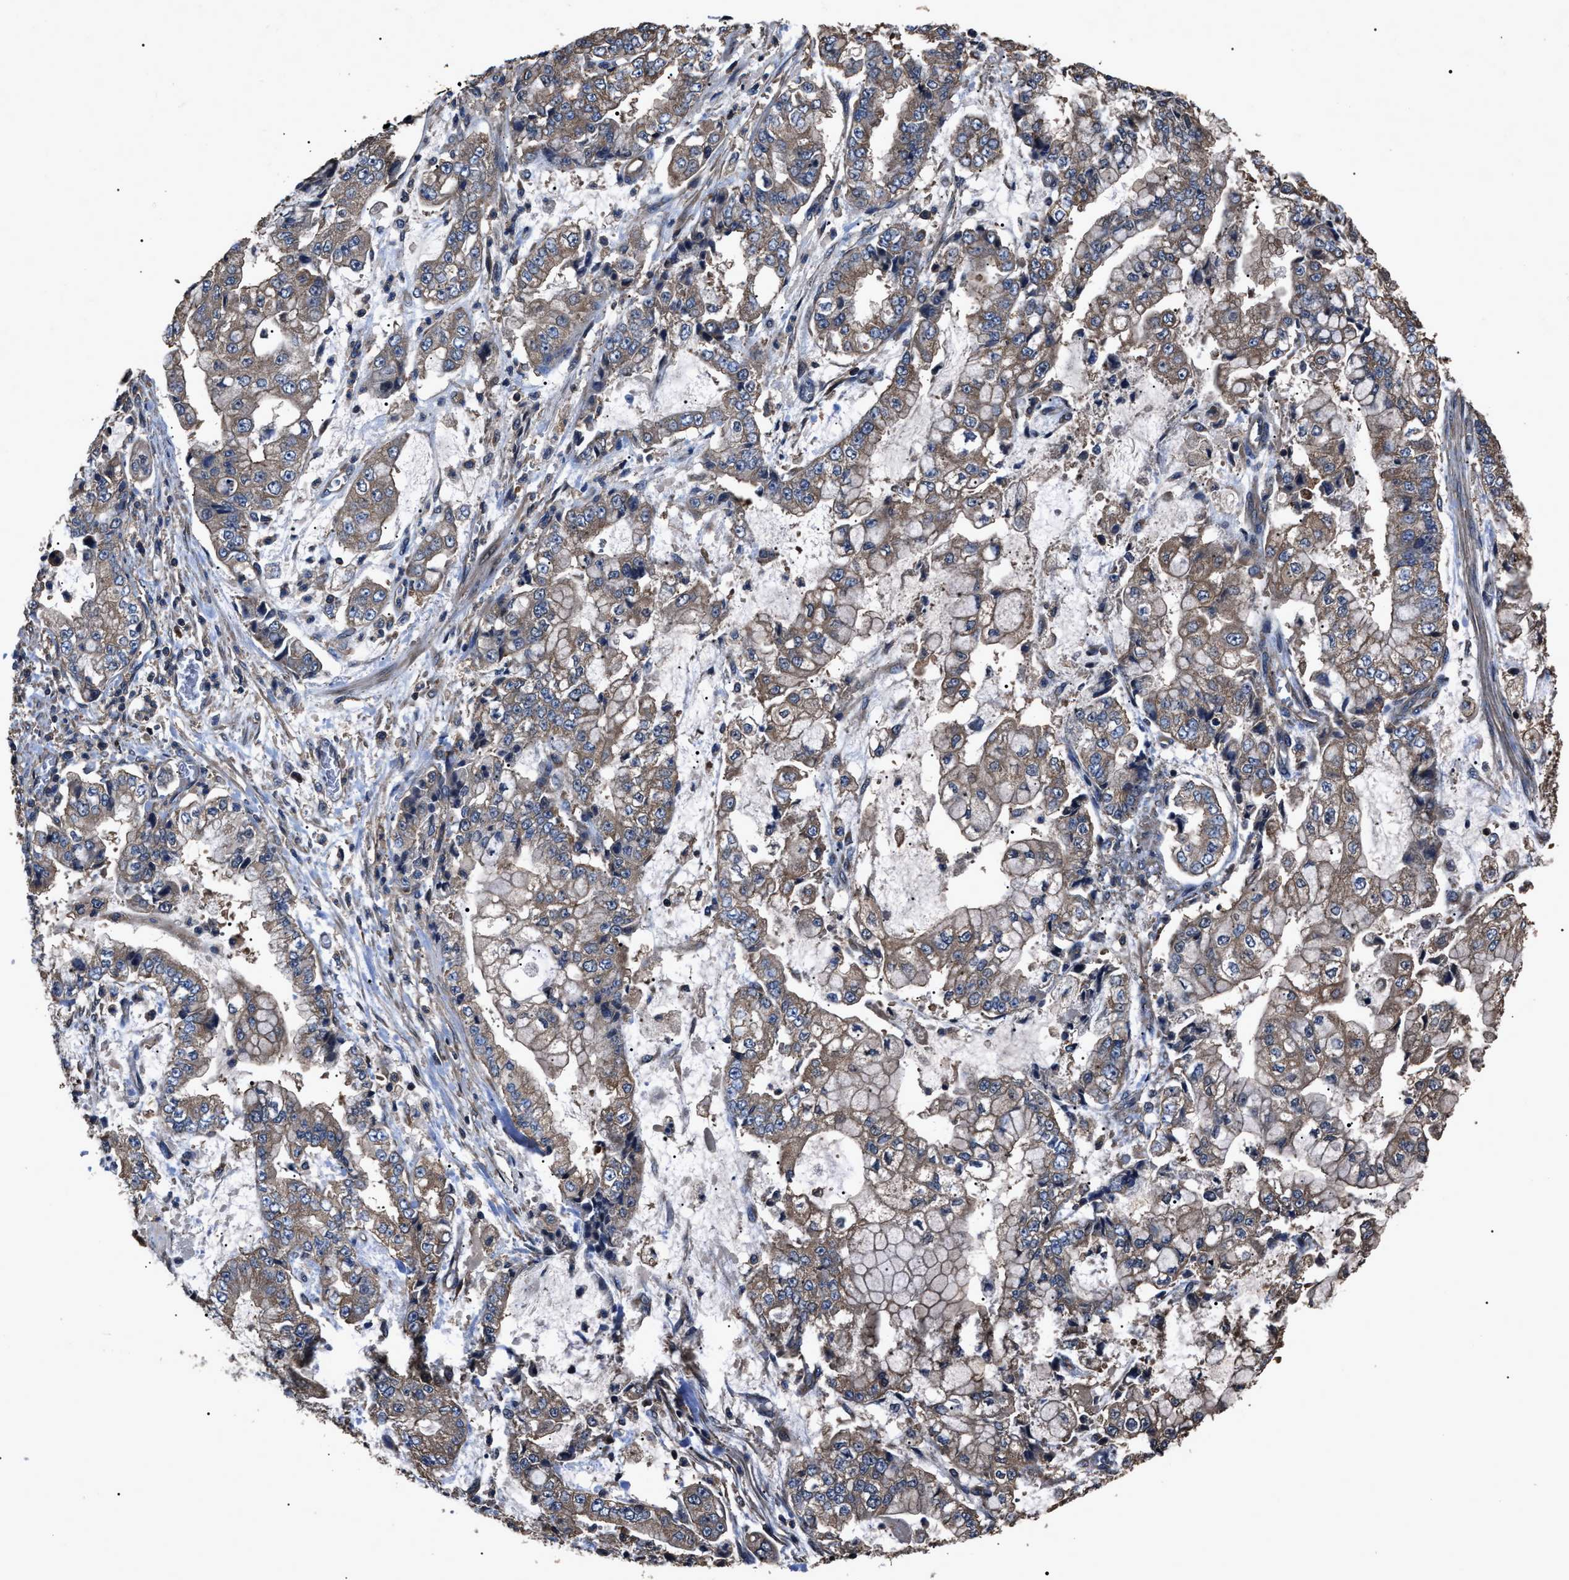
{"staining": {"intensity": "weak", "quantity": ">75%", "location": "cytoplasmic/membranous"}, "tissue": "stomach cancer", "cell_type": "Tumor cells", "image_type": "cancer", "snomed": [{"axis": "morphology", "description": "Adenocarcinoma, NOS"}, {"axis": "topography", "description": "Stomach"}], "caption": "This photomicrograph exhibits immunohistochemistry (IHC) staining of human stomach adenocarcinoma, with low weak cytoplasmic/membranous positivity in about >75% of tumor cells.", "gene": "RNF216", "patient": {"sex": "male", "age": 76}}